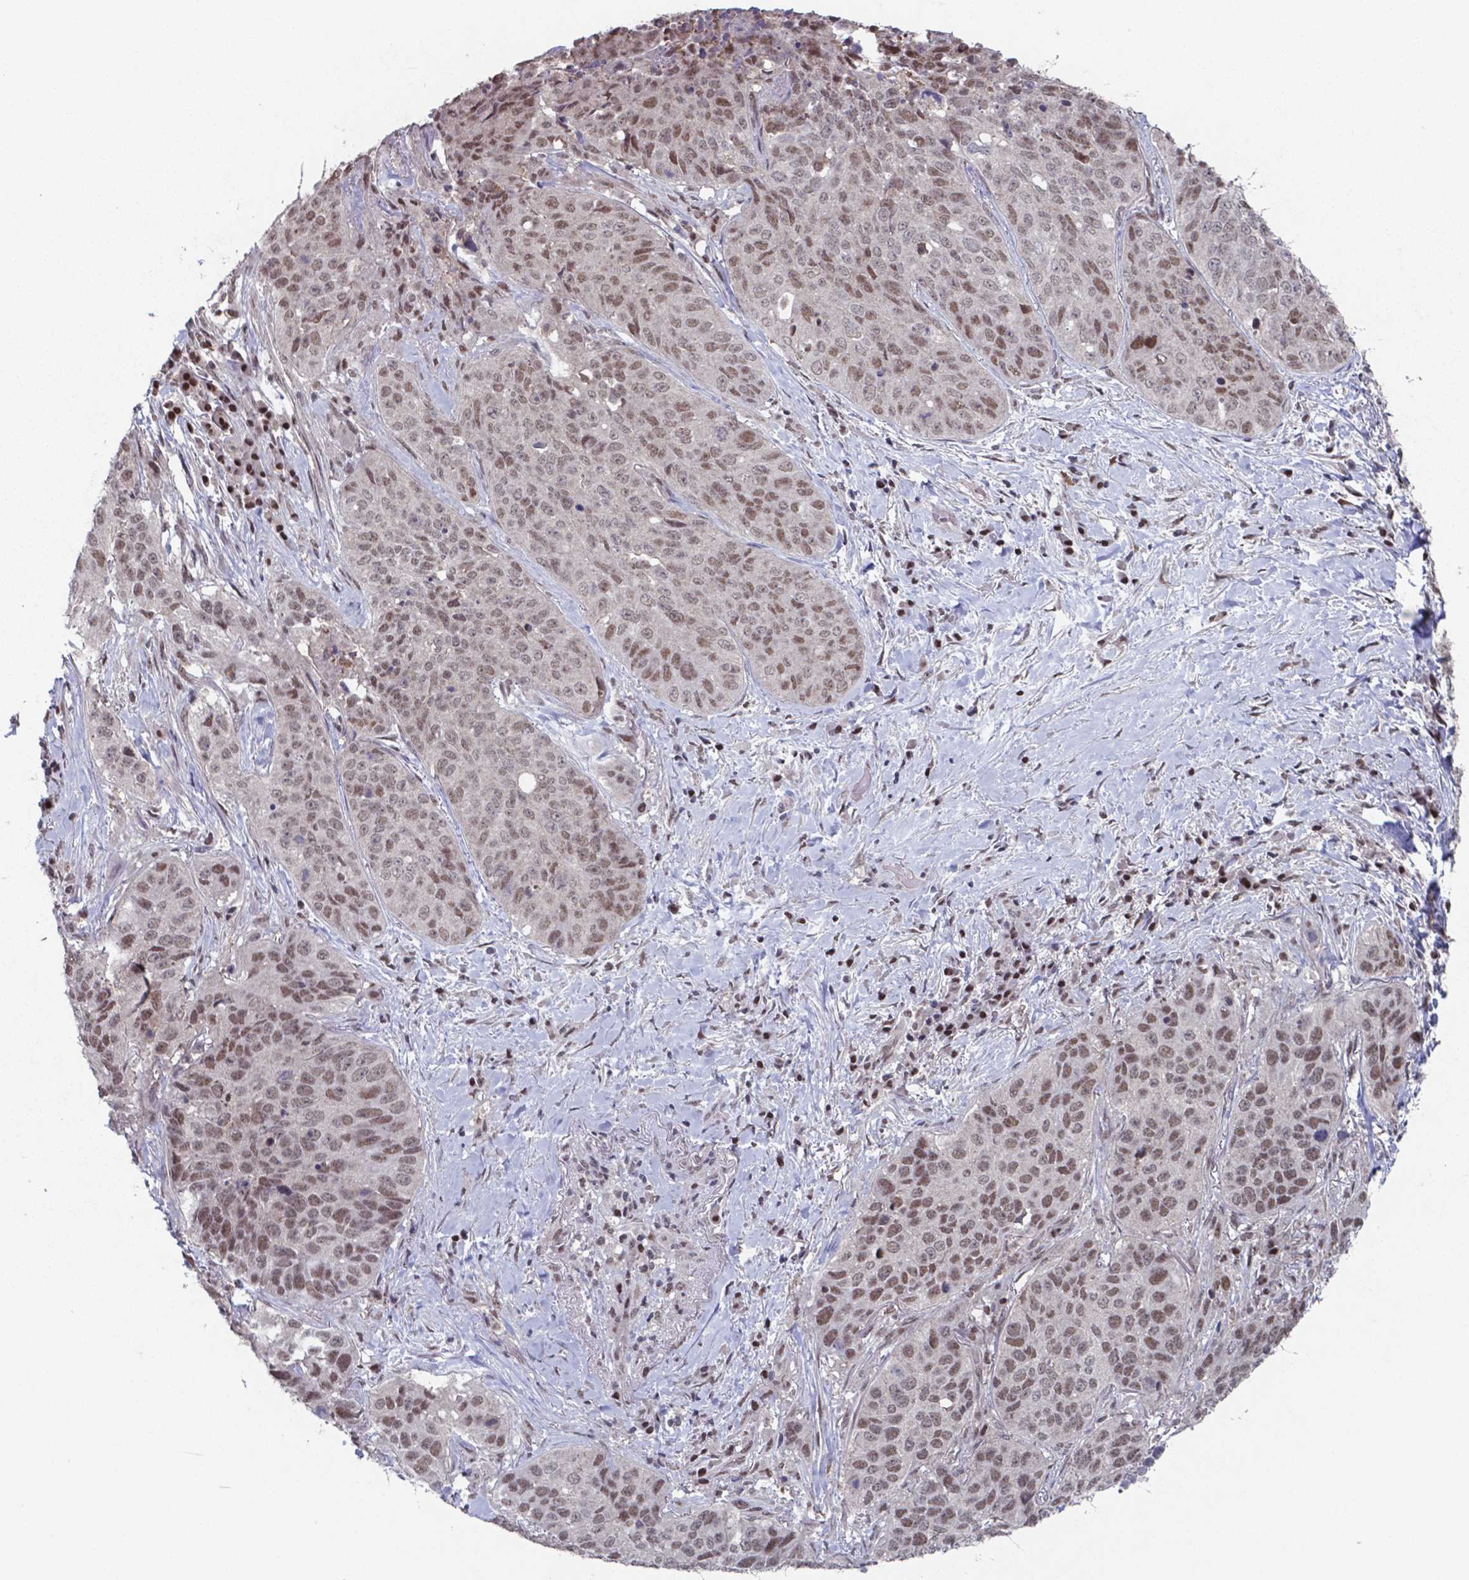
{"staining": {"intensity": "moderate", "quantity": ">75%", "location": "nuclear"}, "tissue": "lung cancer", "cell_type": "Tumor cells", "image_type": "cancer", "snomed": [{"axis": "morphology", "description": "Normal tissue, NOS"}, {"axis": "morphology", "description": "Squamous cell carcinoma, NOS"}, {"axis": "topography", "description": "Bronchus"}, {"axis": "topography", "description": "Lung"}], "caption": "Squamous cell carcinoma (lung) stained for a protein displays moderate nuclear positivity in tumor cells. (DAB (3,3'-diaminobenzidine) = brown stain, brightfield microscopy at high magnification).", "gene": "UBA1", "patient": {"sex": "male", "age": 64}}